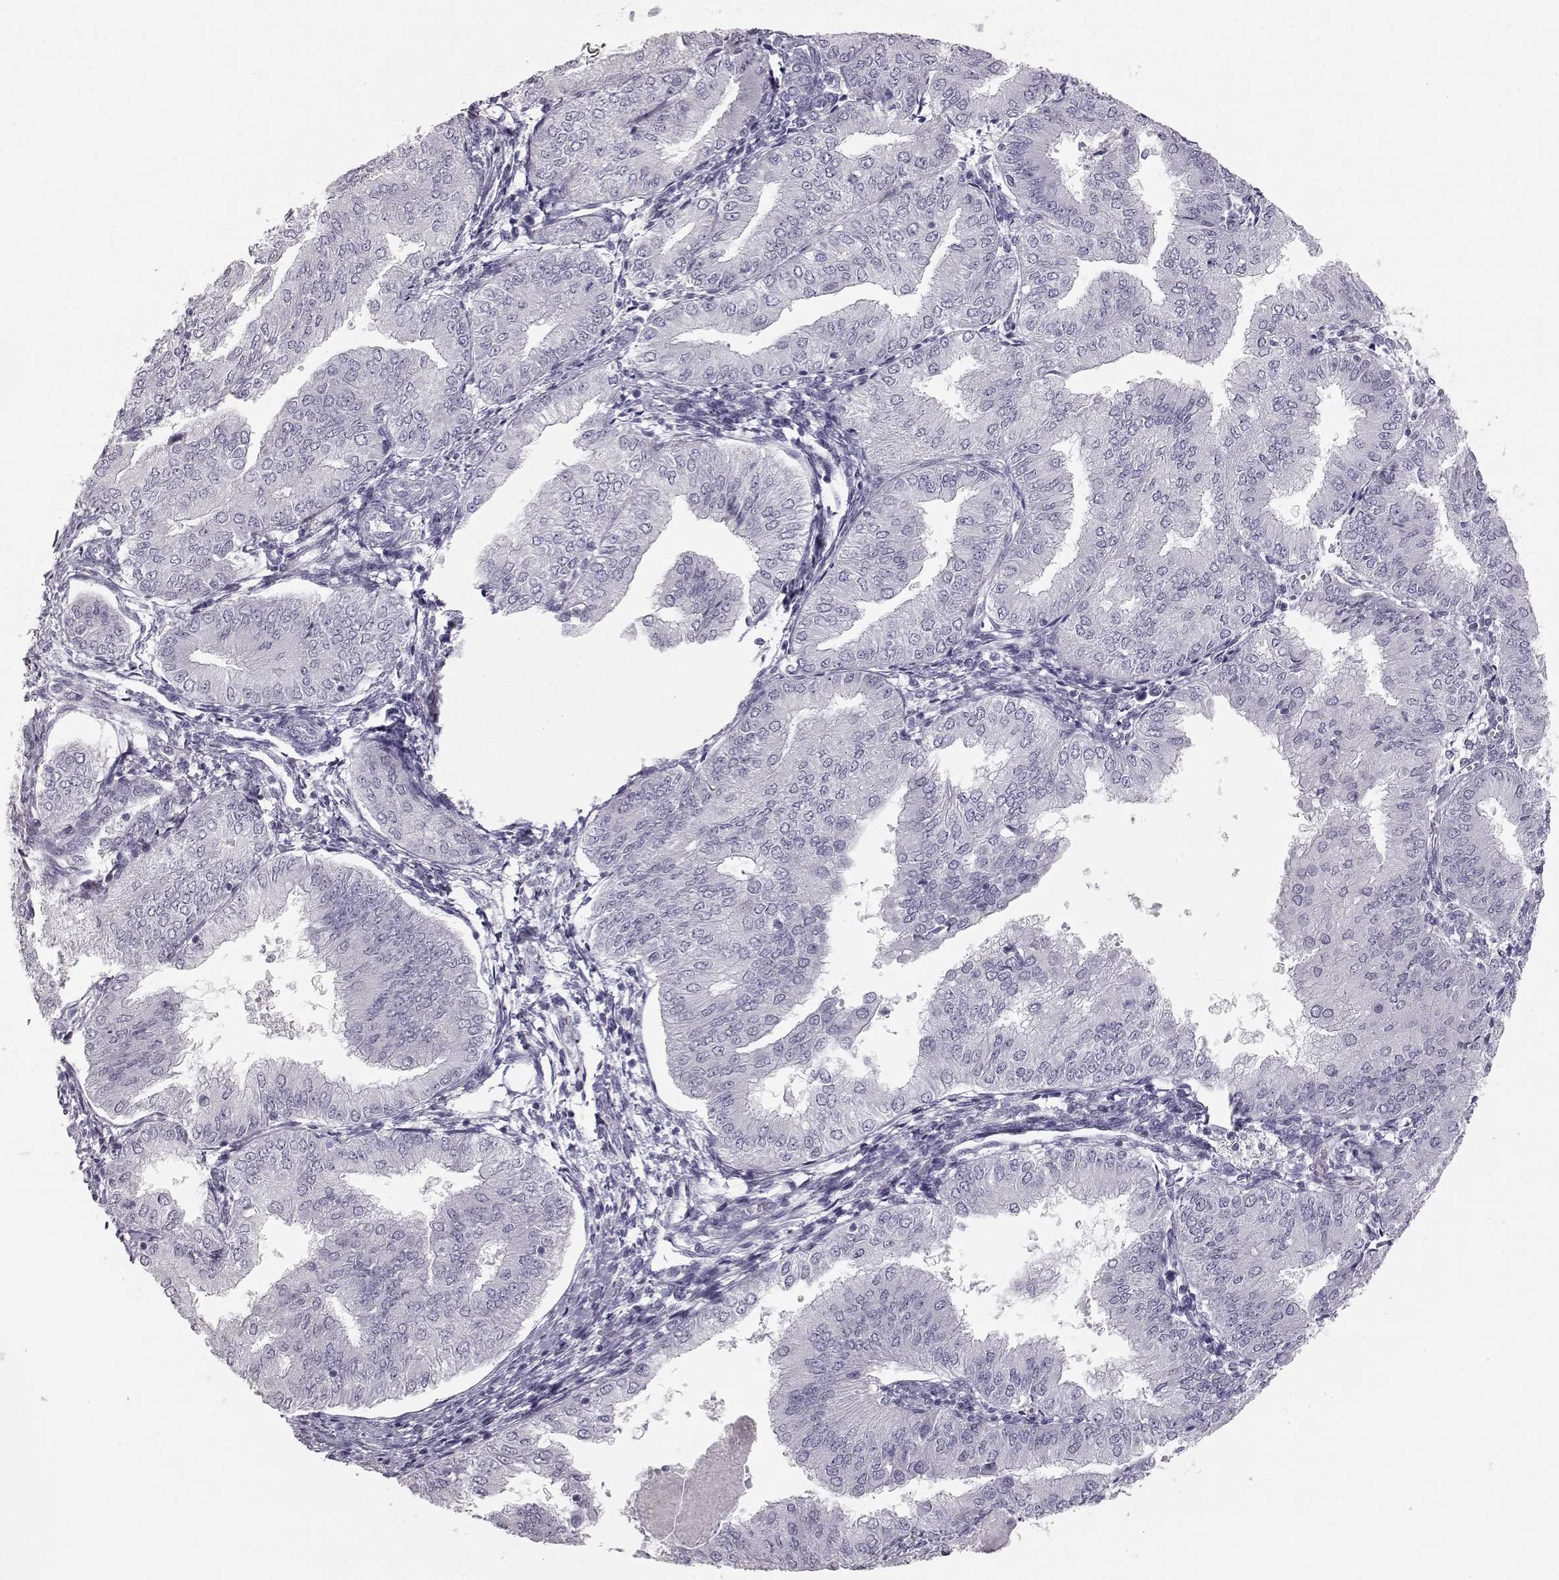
{"staining": {"intensity": "negative", "quantity": "none", "location": "none"}, "tissue": "endometrial cancer", "cell_type": "Tumor cells", "image_type": "cancer", "snomed": [{"axis": "morphology", "description": "Adenocarcinoma, NOS"}, {"axis": "topography", "description": "Endometrium"}], "caption": "Immunohistochemistry (IHC) image of human endometrial adenocarcinoma stained for a protein (brown), which exhibits no staining in tumor cells.", "gene": "KRTAP16-1", "patient": {"sex": "female", "age": 53}}